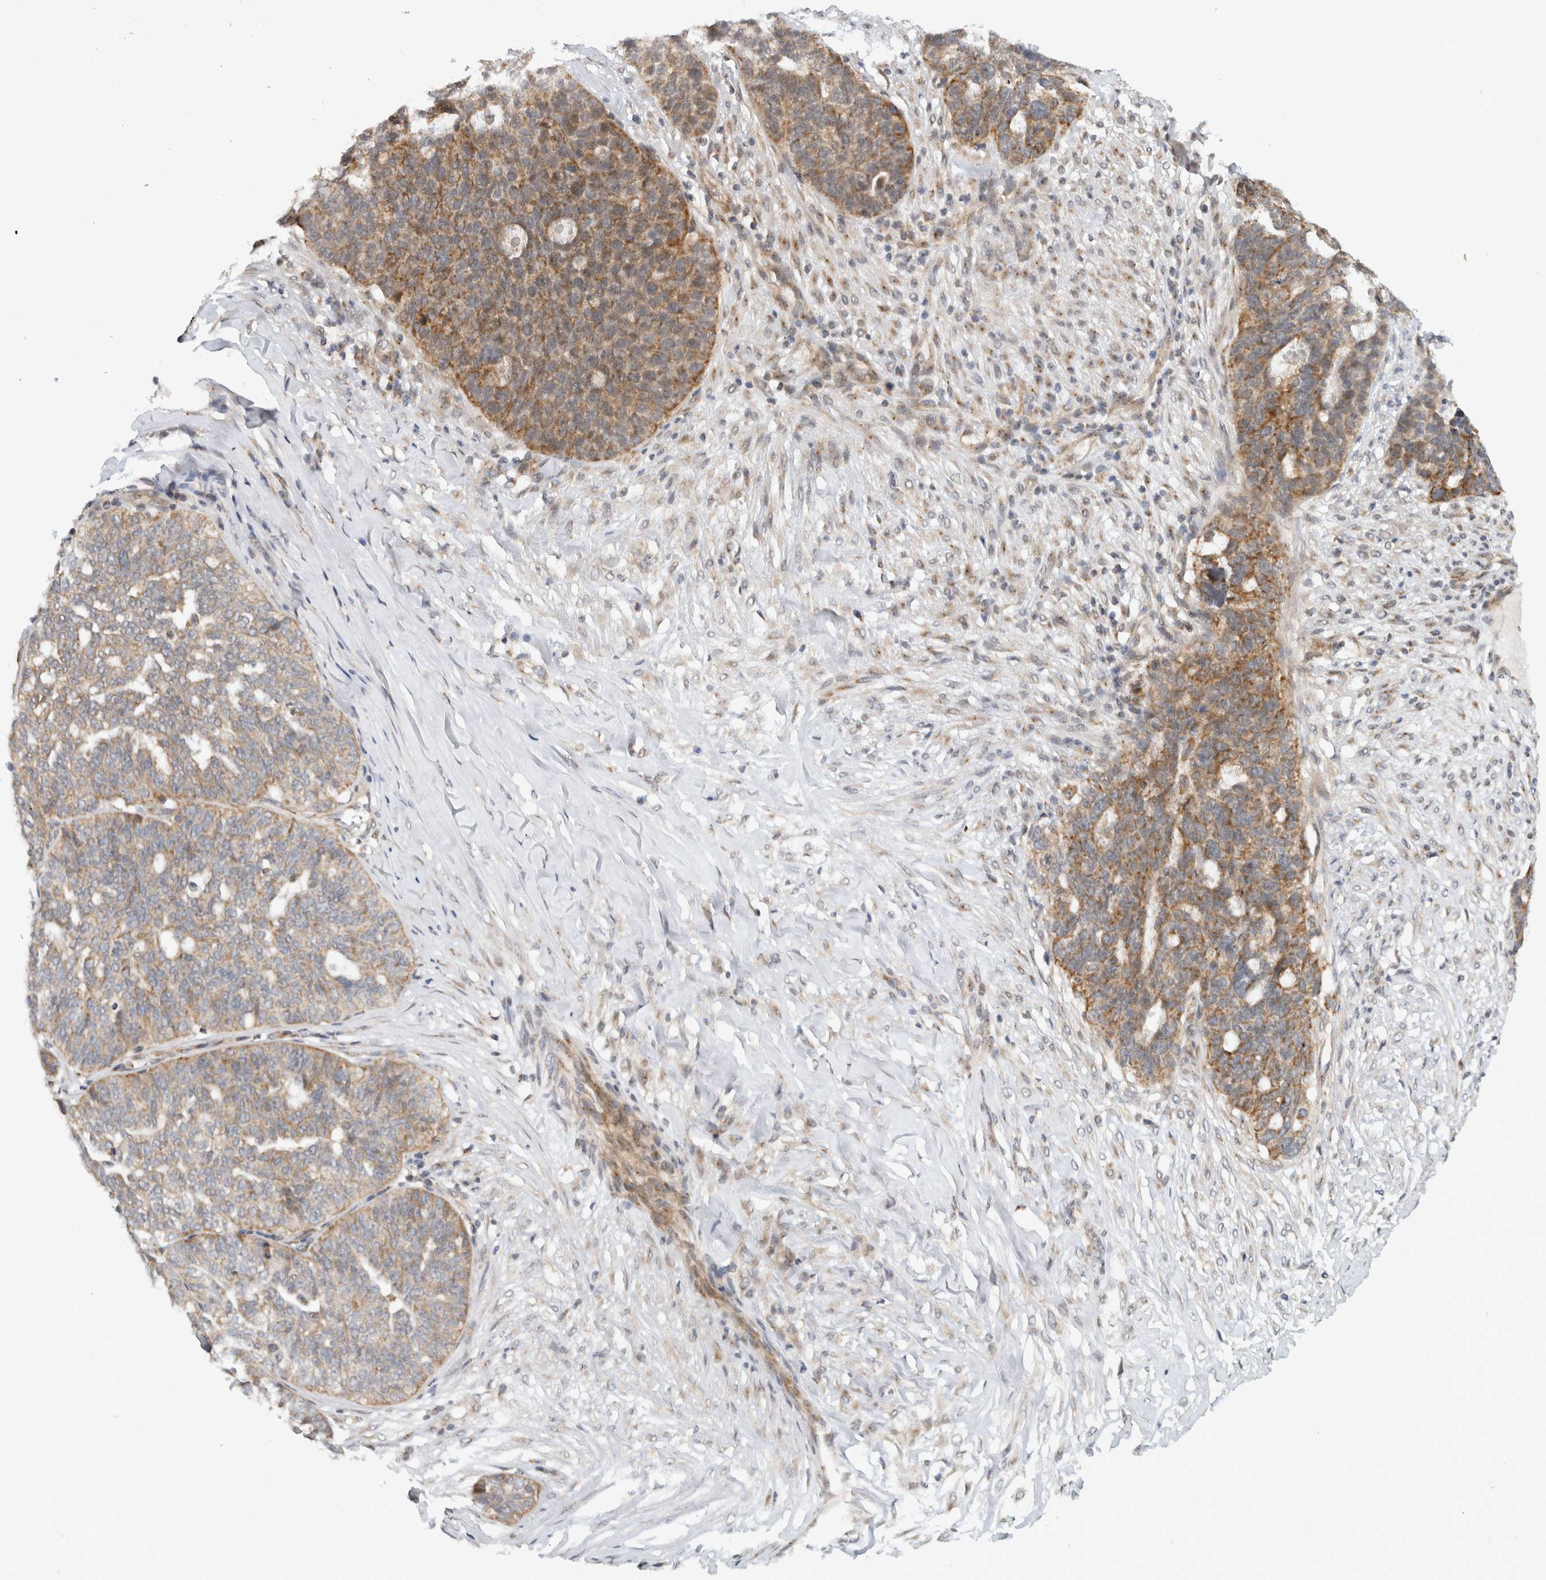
{"staining": {"intensity": "moderate", "quantity": "<25%", "location": "cytoplasmic/membranous"}, "tissue": "ovarian cancer", "cell_type": "Tumor cells", "image_type": "cancer", "snomed": [{"axis": "morphology", "description": "Cystadenocarcinoma, serous, NOS"}, {"axis": "topography", "description": "Ovary"}], "caption": "This is an image of IHC staining of ovarian cancer, which shows moderate staining in the cytoplasmic/membranous of tumor cells.", "gene": "CMC2", "patient": {"sex": "female", "age": 59}}